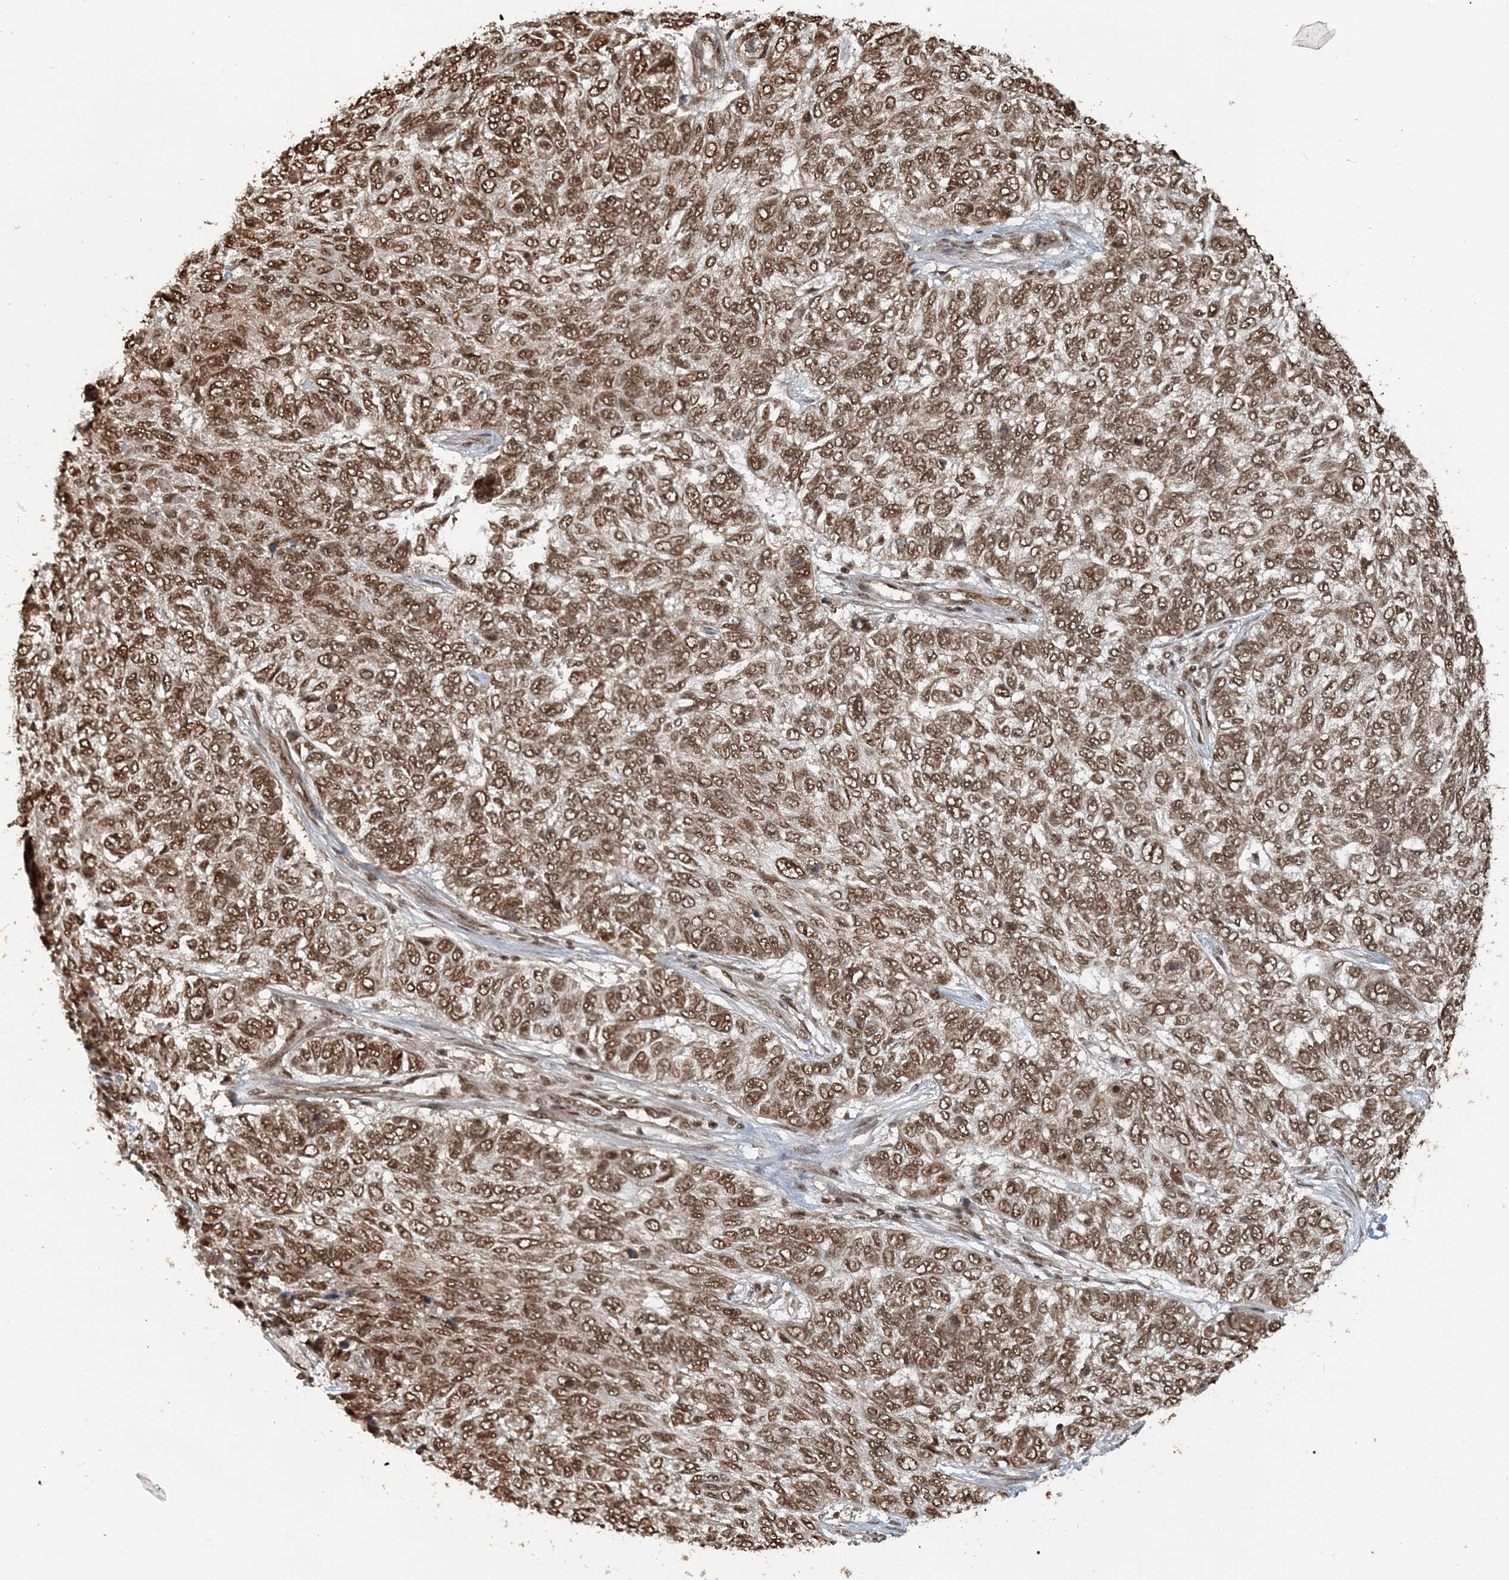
{"staining": {"intensity": "moderate", "quantity": ">75%", "location": "nuclear"}, "tissue": "skin cancer", "cell_type": "Tumor cells", "image_type": "cancer", "snomed": [{"axis": "morphology", "description": "Basal cell carcinoma"}, {"axis": "topography", "description": "Skin"}], "caption": "Tumor cells display medium levels of moderate nuclear staining in about >75% of cells in basal cell carcinoma (skin).", "gene": "ARHGAP35", "patient": {"sex": "female", "age": 65}}